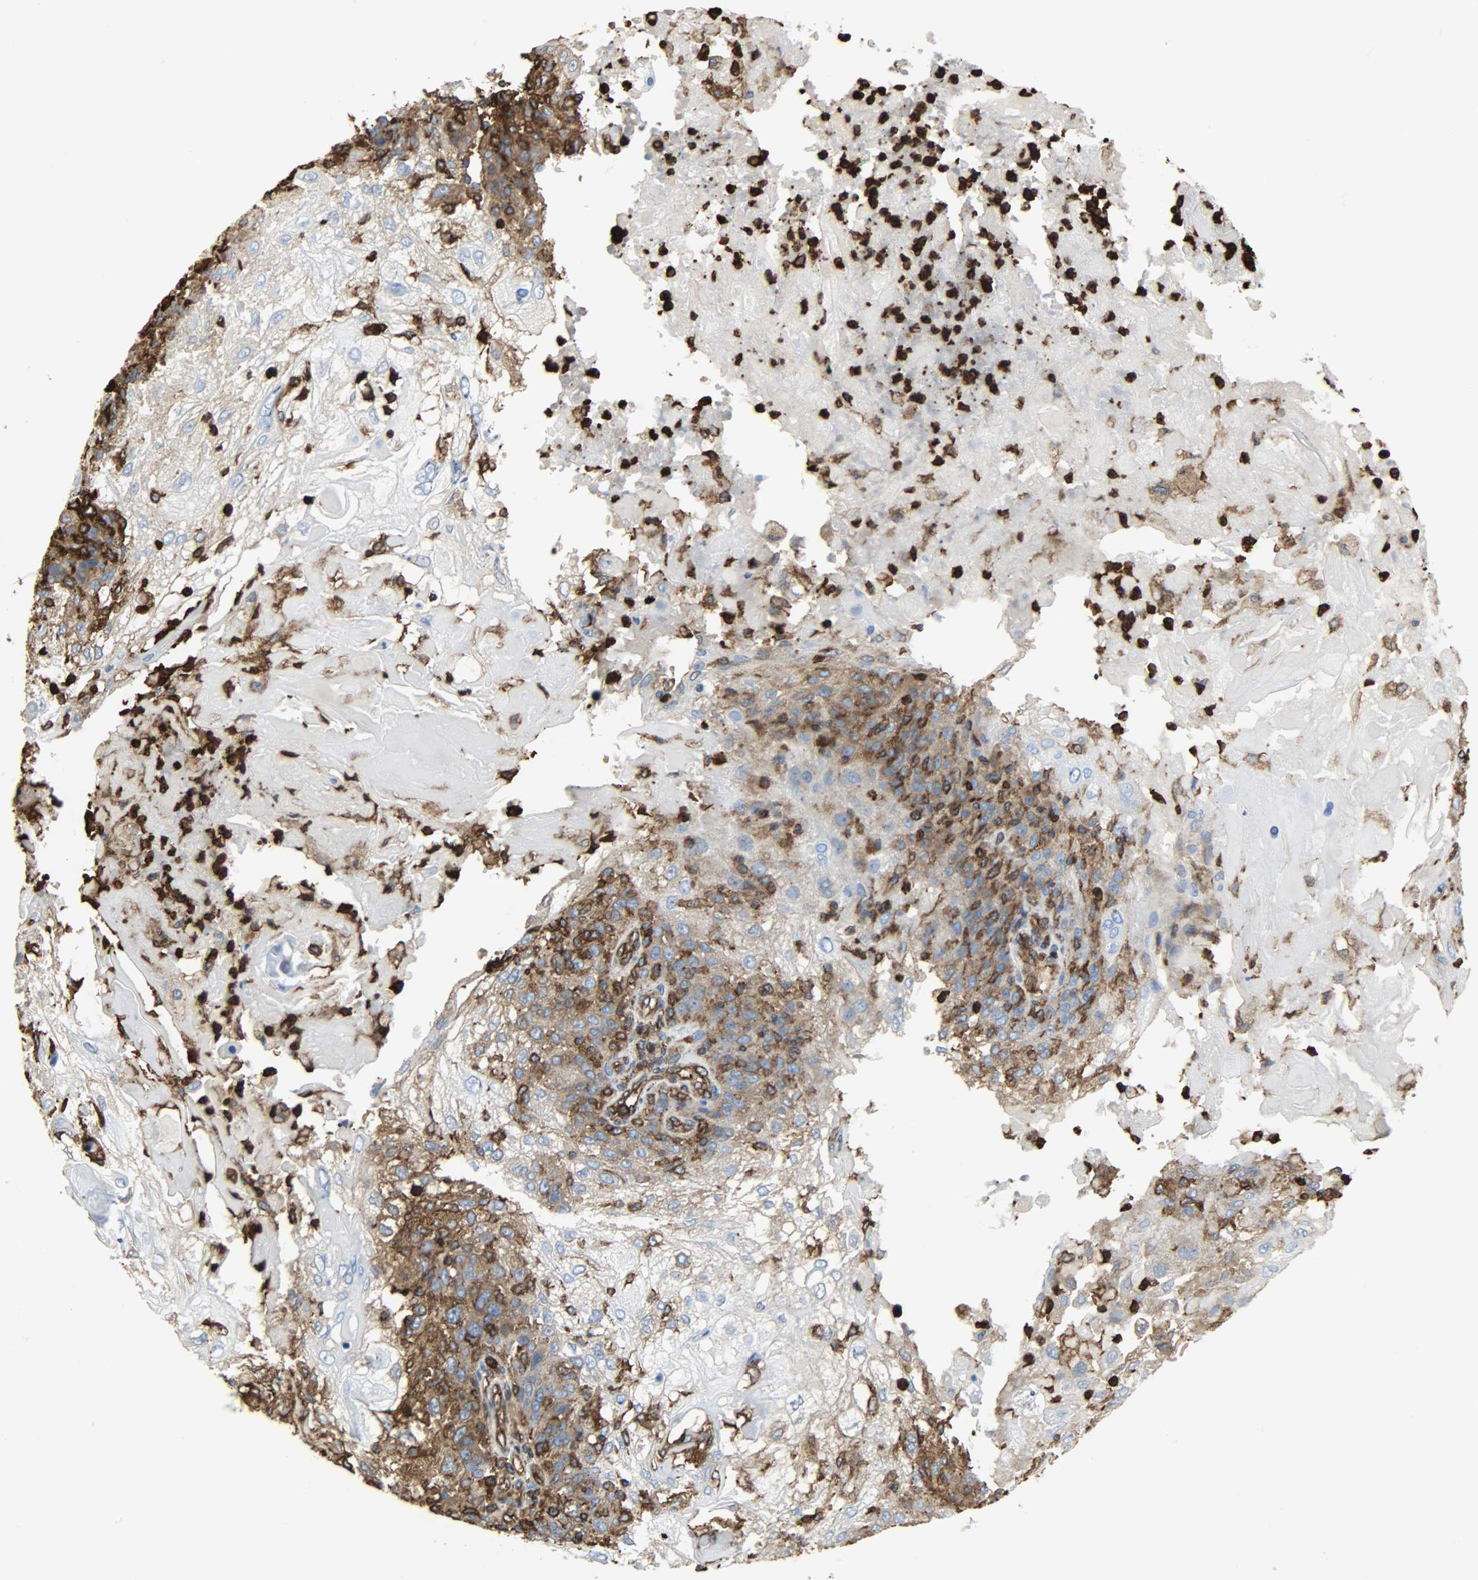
{"staining": {"intensity": "moderate", "quantity": "25%-75%", "location": "cytoplasmic/membranous"}, "tissue": "skin cancer", "cell_type": "Tumor cells", "image_type": "cancer", "snomed": [{"axis": "morphology", "description": "Normal tissue, NOS"}, {"axis": "morphology", "description": "Squamous cell carcinoma, NOS"}, {"axis": "topography", "description": "Skin"}], "caption": "Skin squamous cell carcinoma stained for a protein (brown) shows moderate cytoplasmic/membranous positive staining in about 25%-75% of tumor cells.", "gene": "VASP", "patient": {"sex": "female", "age": 83}}